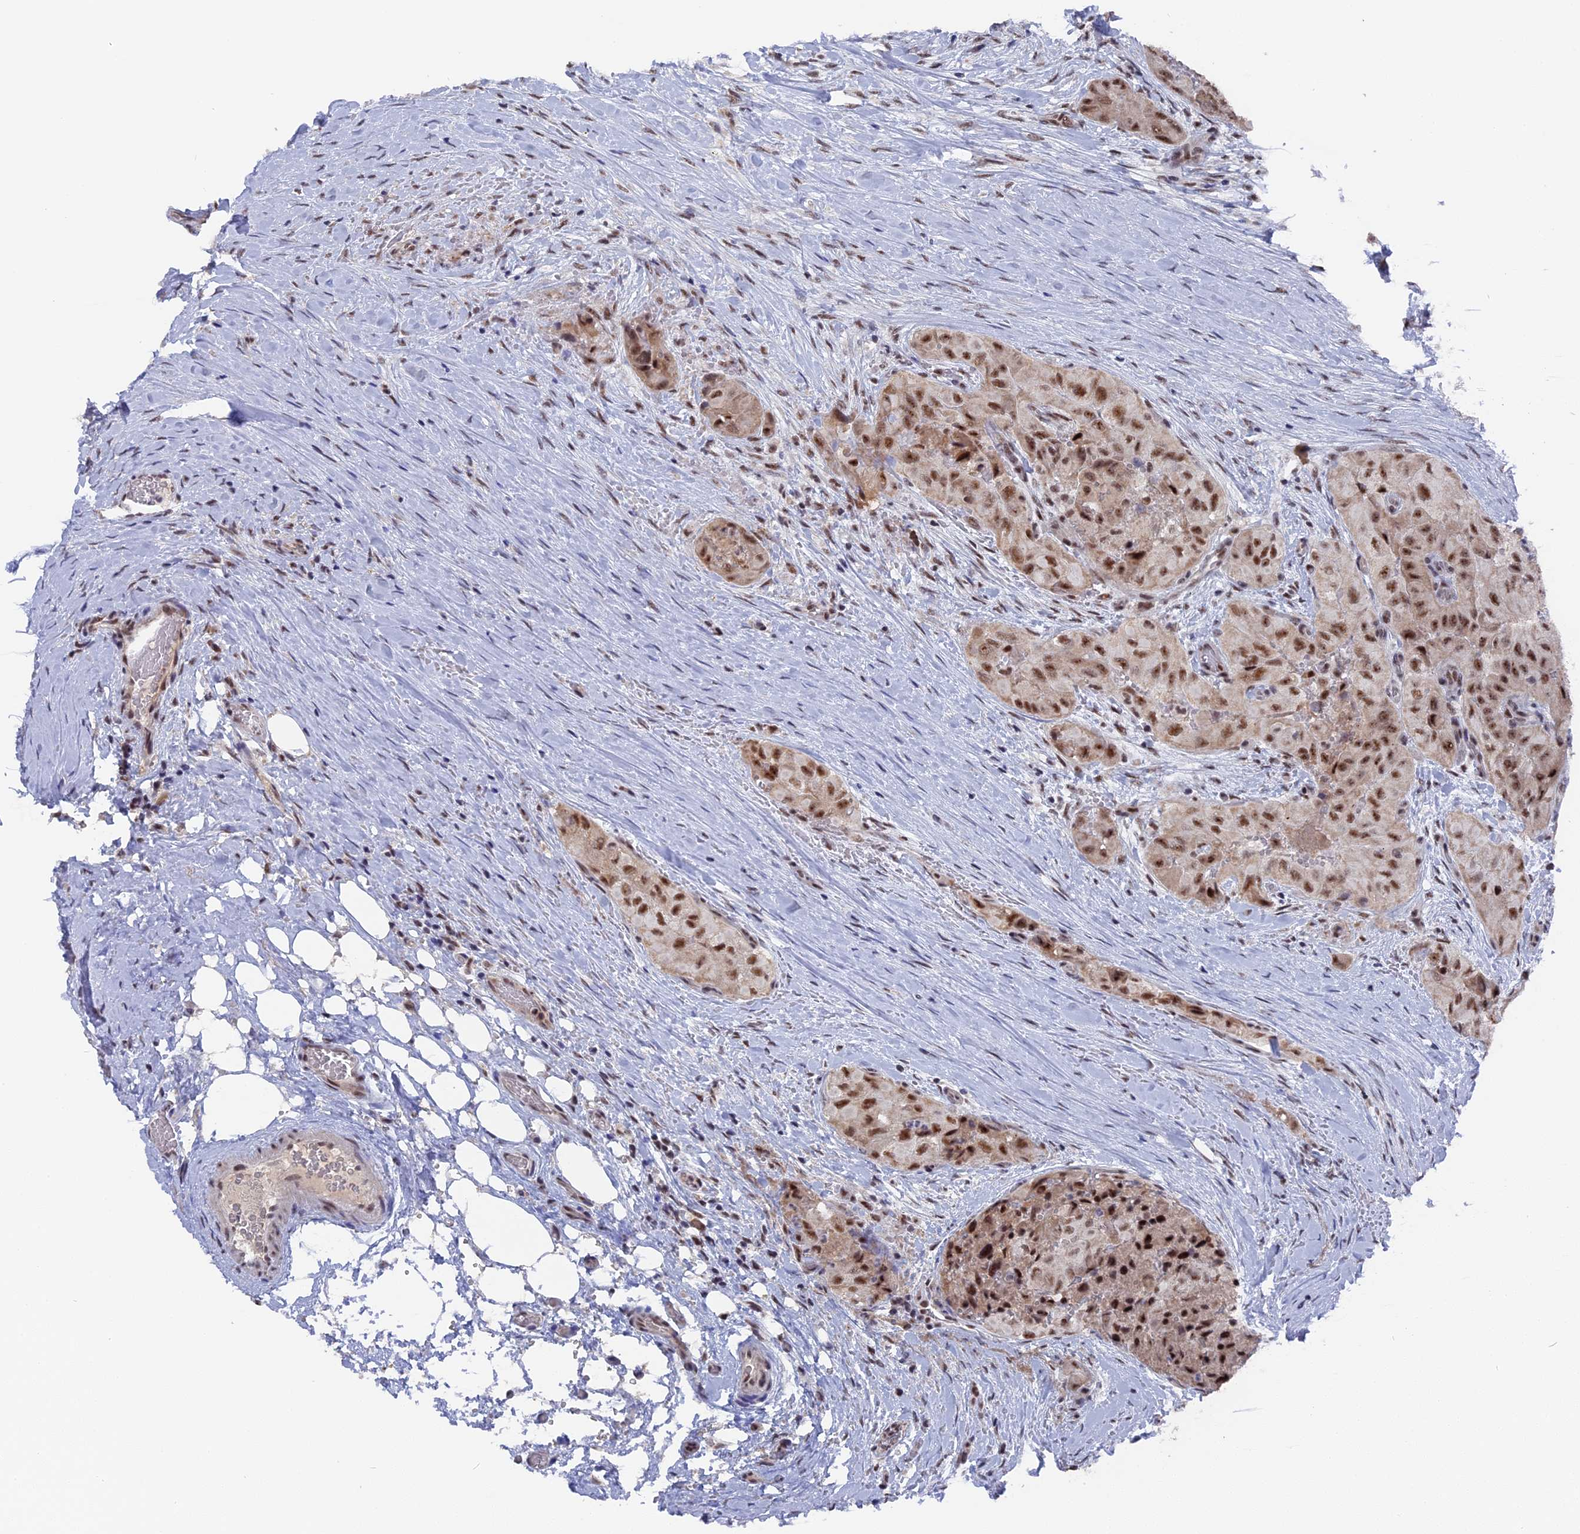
{"staining": {"intensity": "moderate", "quantity": ">75%", "location": "nuclear"}, "tissue": "thyroid cancer", "cell_type": "Tumor cells", "image_type": "cancer", "snomed": [{"axis": "morphology", "description": "Papillary adenocarcinoma, NOS"}, {"axis": "topography", "description": "Thyroid gland"}], "caption": "Moderate nuclear protein positivity is appreciated in approximately >75% of tumor cells in thyroid cancer.", "gene": "SF3A2", "patient": {"sex": "female", "age": 59}}